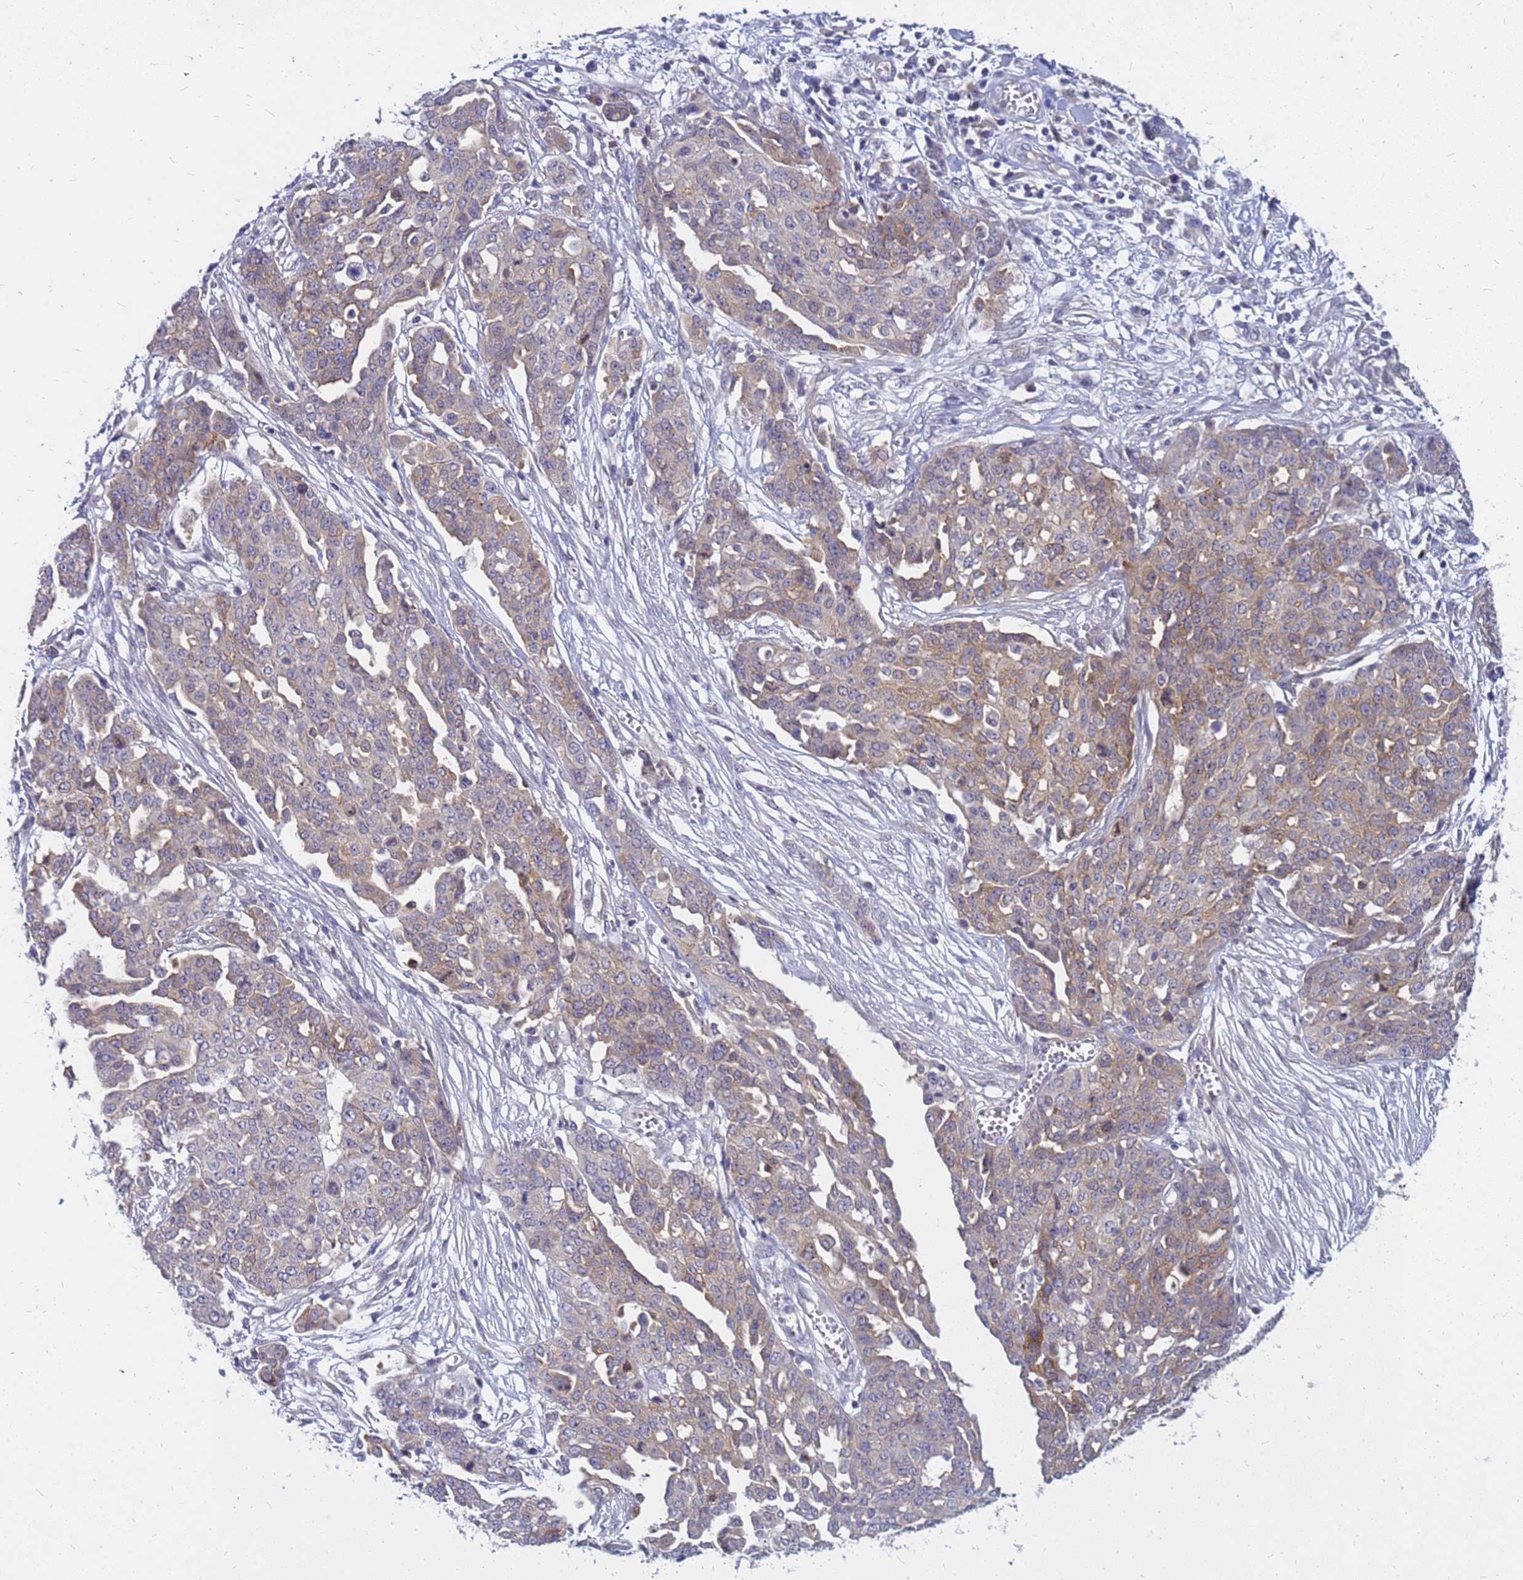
{"staining": {"intensity": "weak", "quantity": "<25%", "location": "cytoplasmic/membranous"}, "tissue": "ovarian cancer", "cell_type": "Tumor cells", "image_type": "cancer", "snomed": [{"axis": "morphology", "description": "Cystadenocarcinoma, serous, NOS"}, {"axis": "topography", "description": "Soft tissue"}, {"axis": "topography", "description": "Ovary"}], "caption": "Immunohistochemical staining of ovarian serous cystadenocarcinoma reveals no significant expression in tumor cells.", "gene": "SRGAP3", "patient": {"sex": "female", "age": 57}}